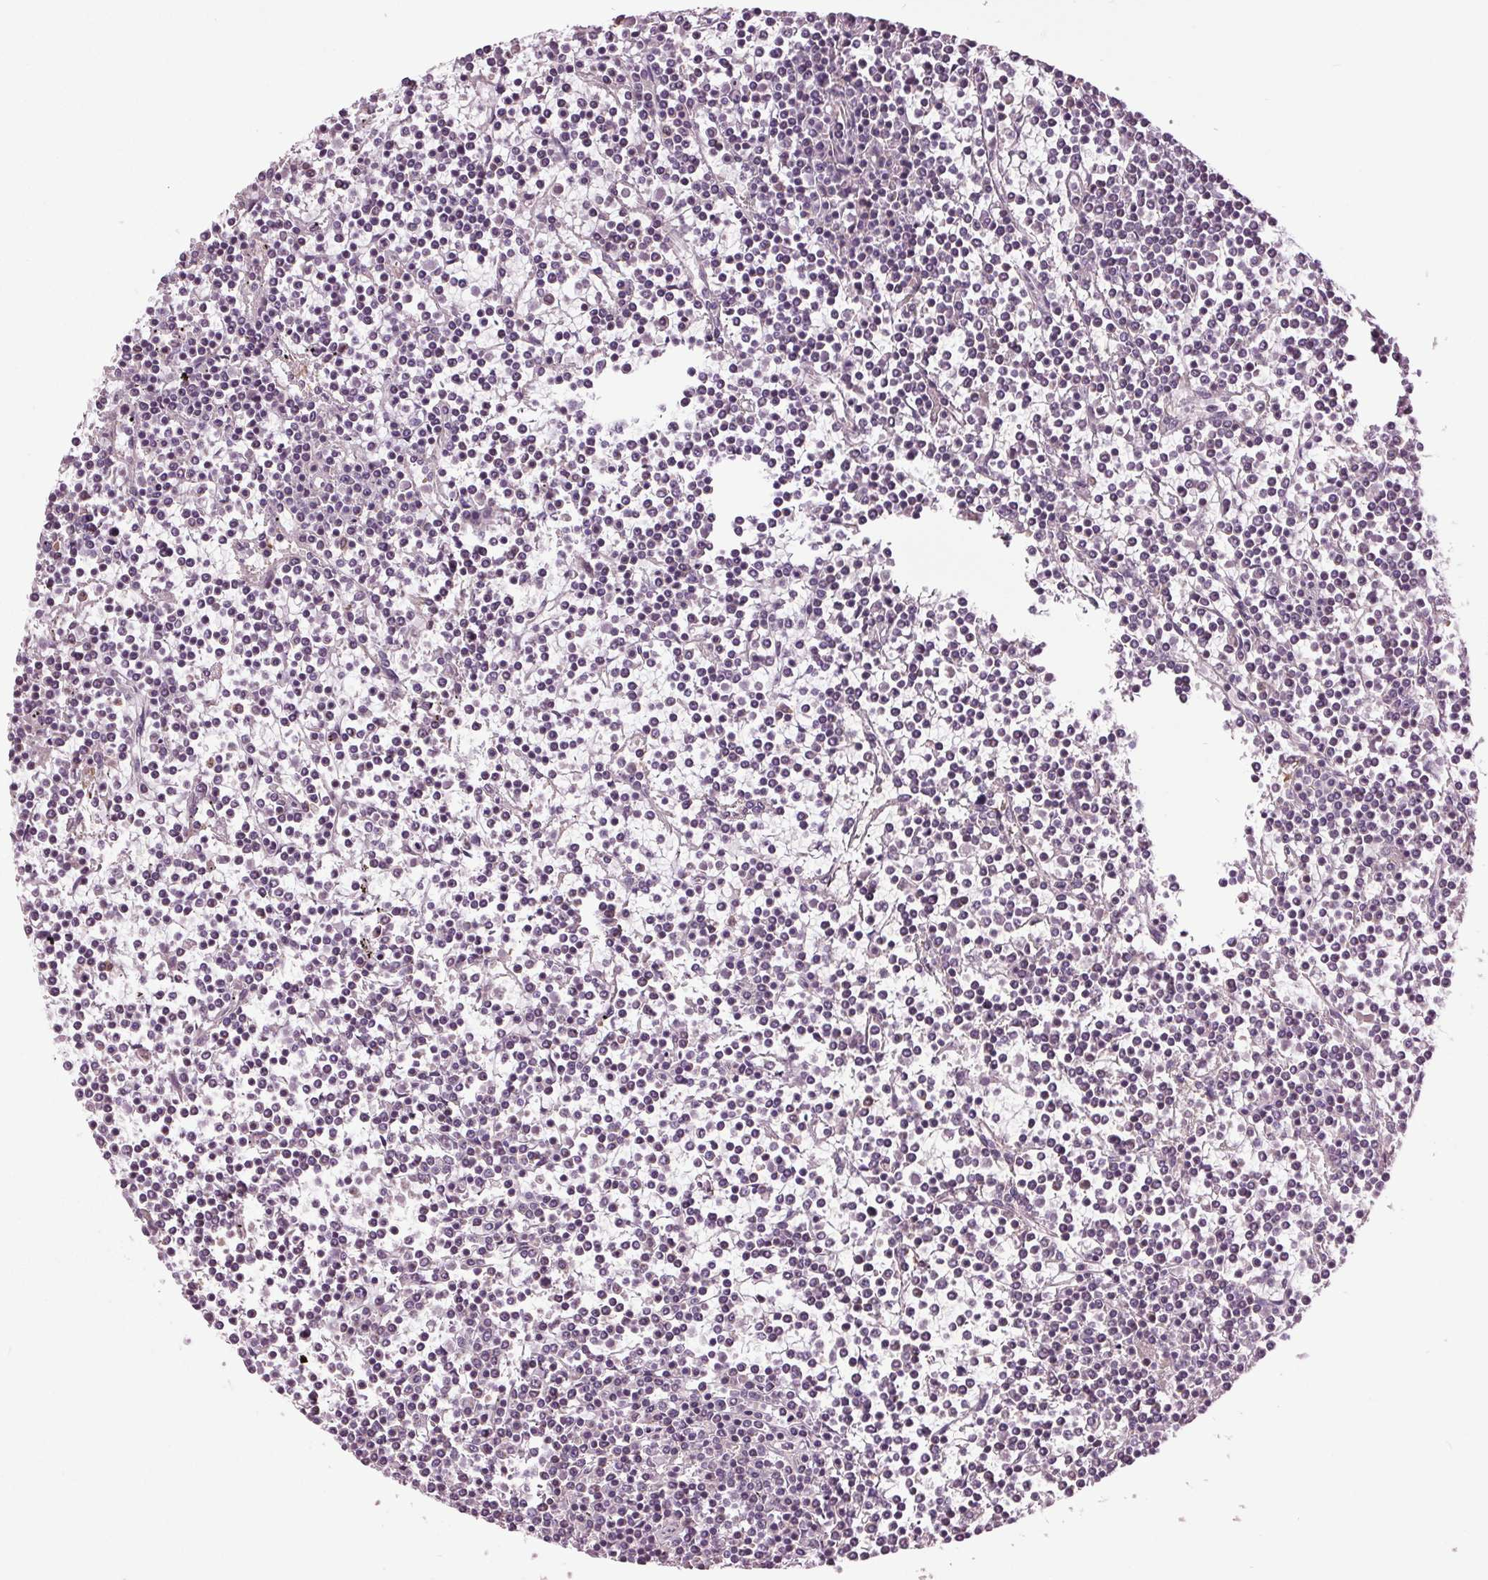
{"staining": {"intensity": "negative", "quantity": "none", "location": "none"}, "tissue": "lymphoma", "cell_type": "Tumor cells", "image_type": "cancer", "snomed": [{"axis": "morphology", "description": "Malignant lymphoma, non-Hodgkin's type, Low grade"}, {"axis": "topography", "description": "Spleen"}], "caption": "The histopathology image reveals no staining of tumor cells in low-grade malignant lymphoma, non-Hodgkin's type.", "gene": "RNPEP", "patient": {"sex": "female", "age": 19}}